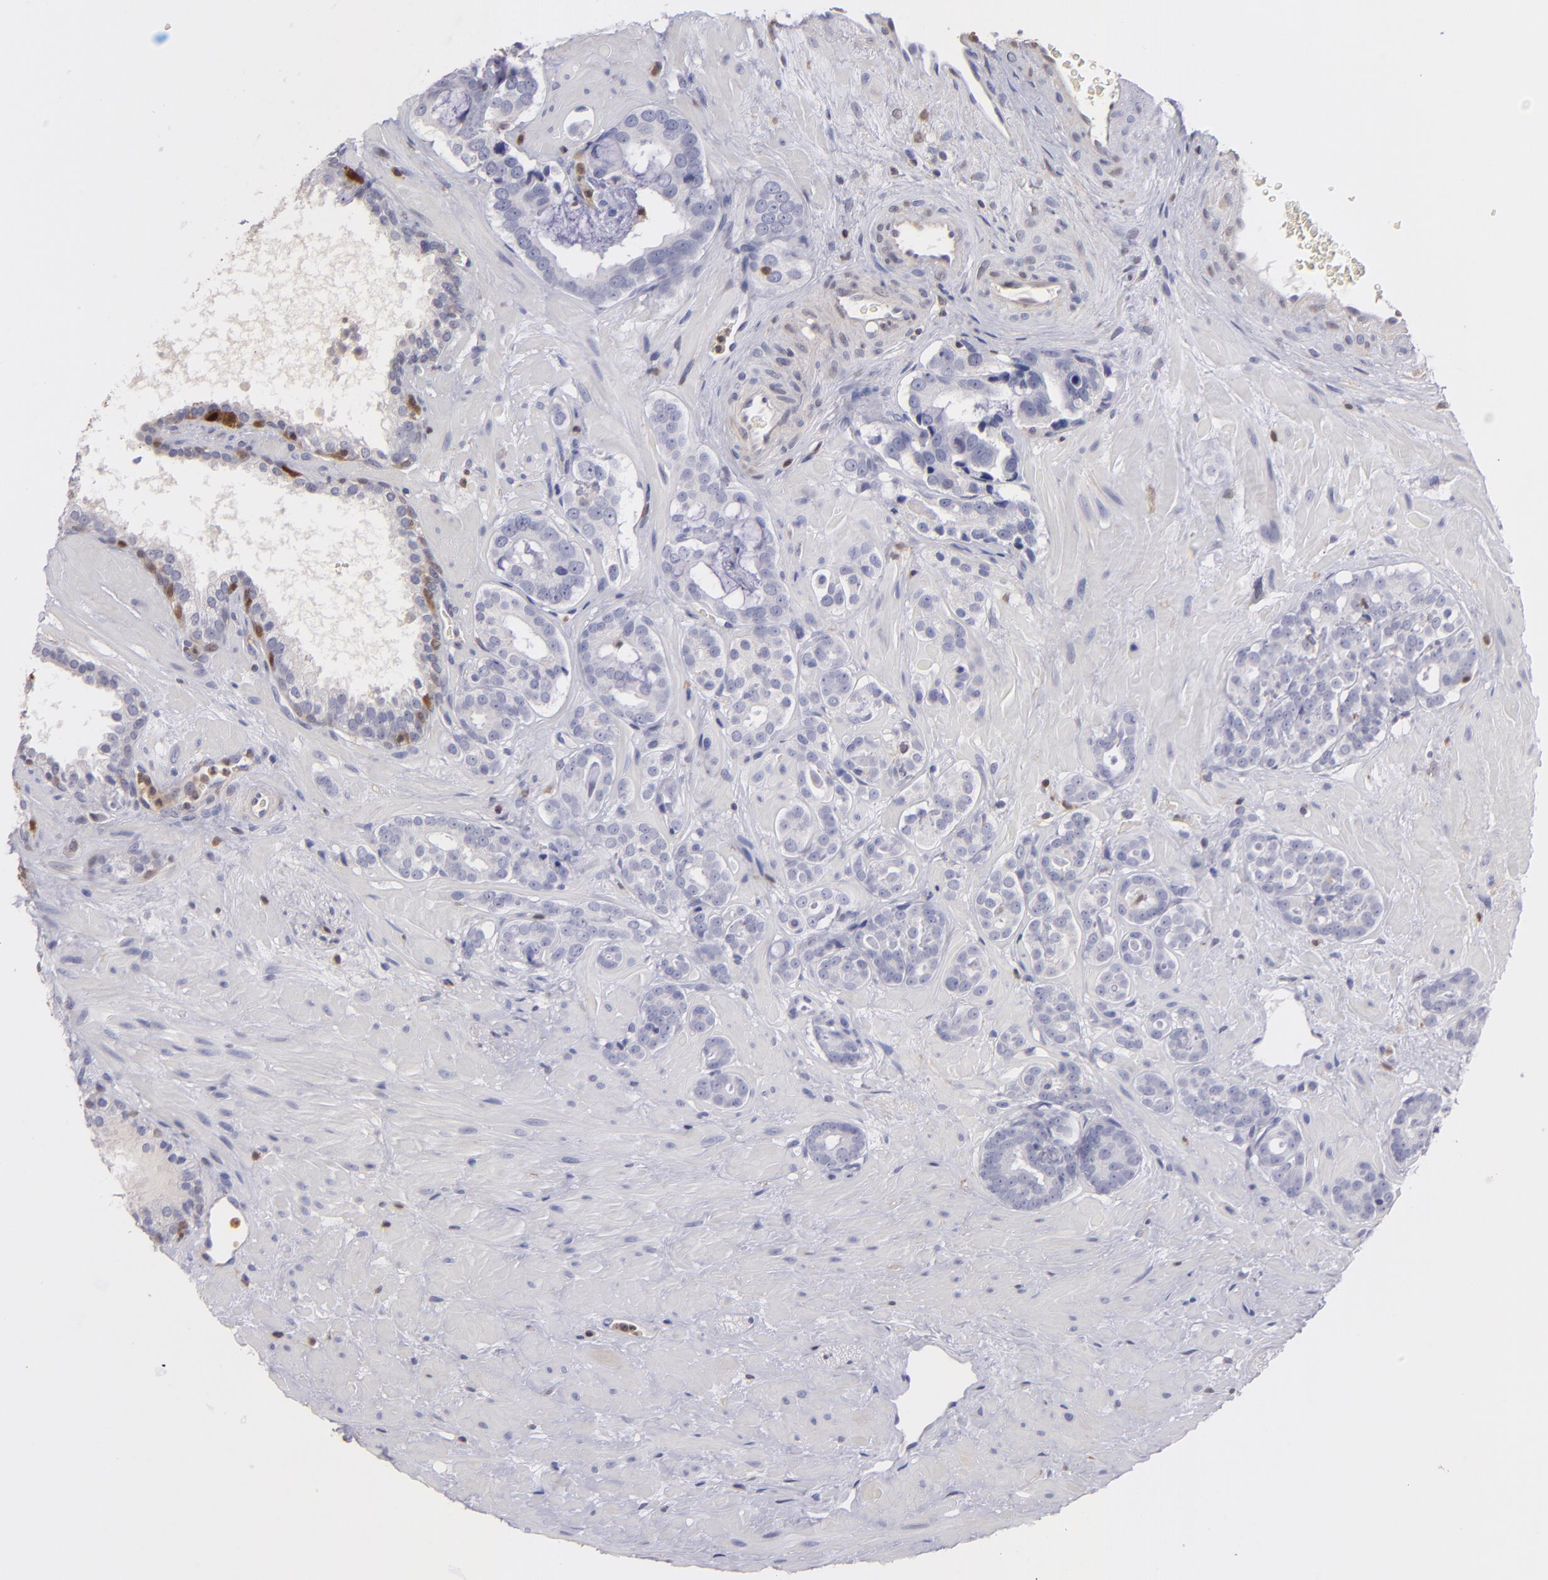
{"staining": {"intensity": "negative", "quantity": "none", "location": "none"}, "tissue": "prostate cancer", "cell_type": "Tumor cells", "image_type": "cancer", "snomed": [{"axis": "morphology", "description": "Adenocarcinoma, Low grade"}, {"axis": "topography", "description": "Prostate"}], "caption": "IHC of prostate cancer (low-grade adenocarcinoma) demonstrates no expression in tumor cells. (DAB immunohistochemistry (IHC) visualized using brightfield microscopy, high magnification).", "gene": "S100A2", "patient": {"sex": "male", "age": 57}}